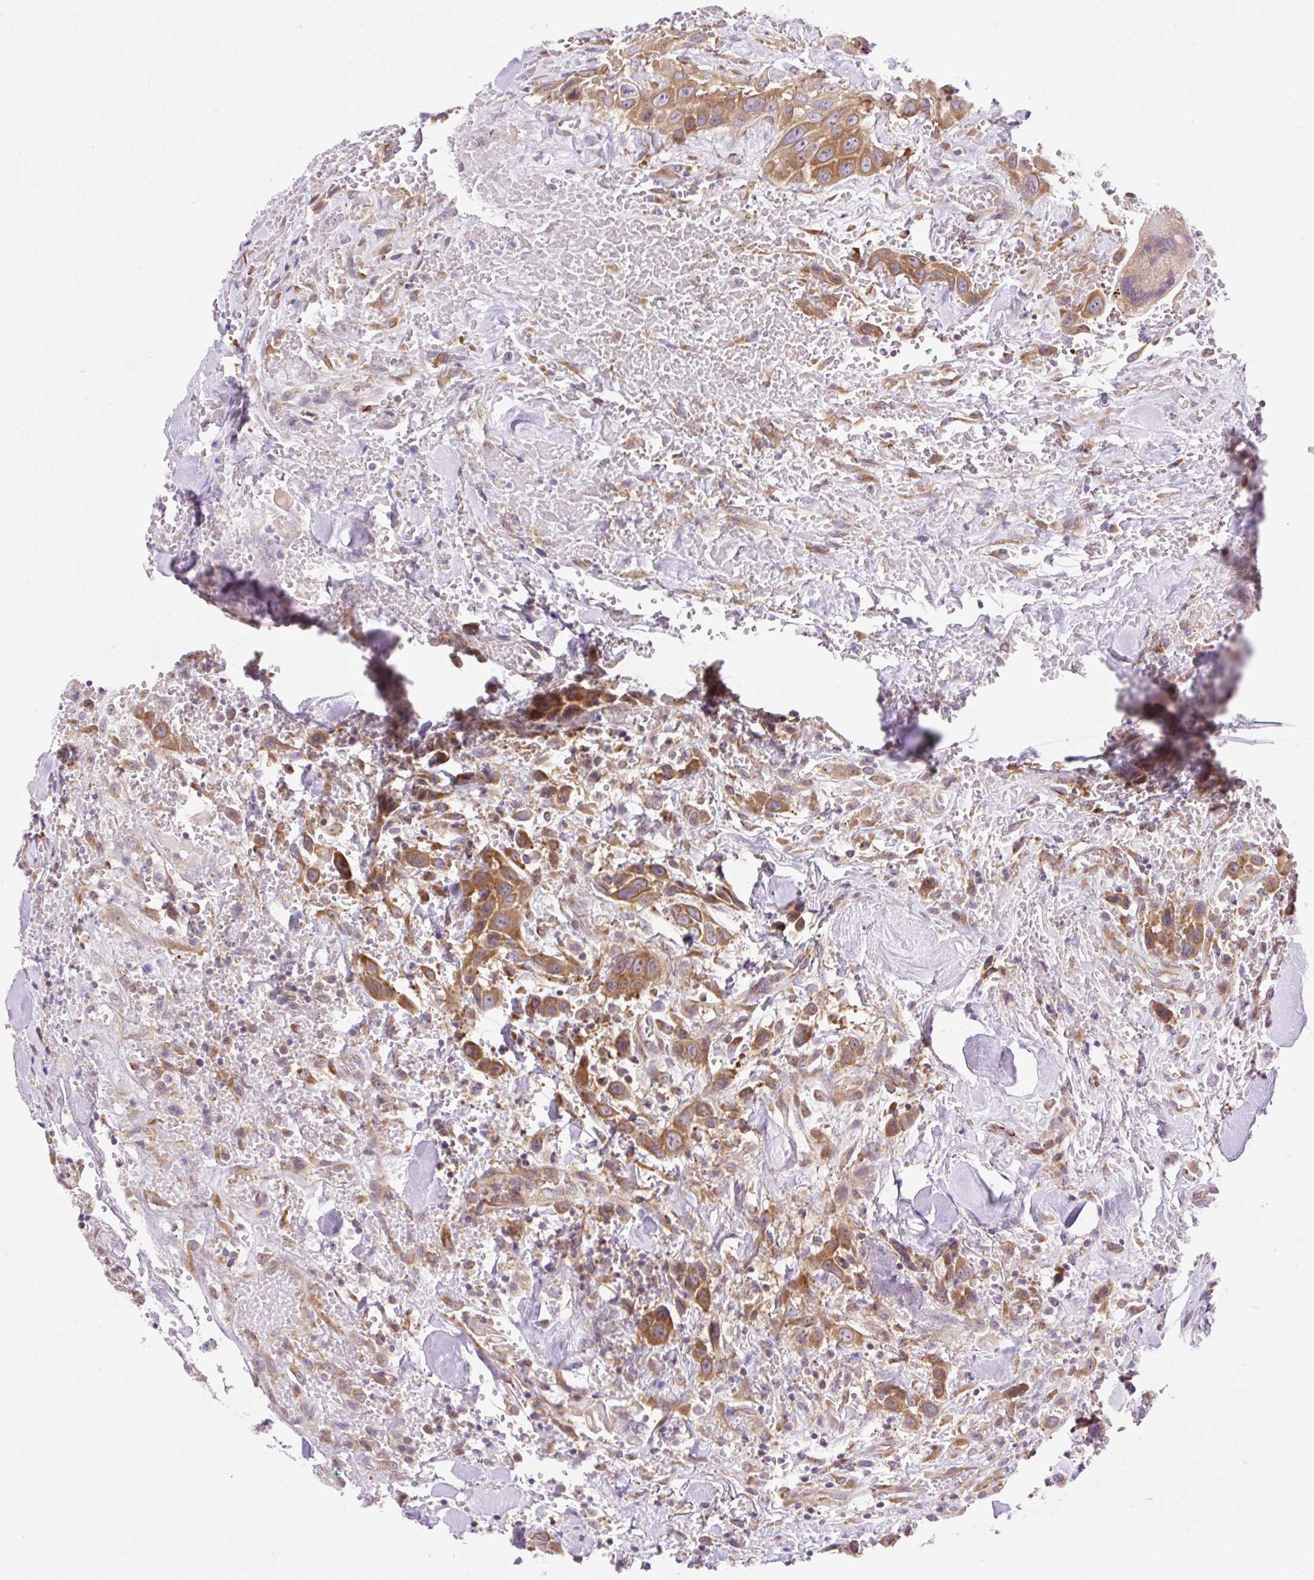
{"staining": {"intensity": "moderate", "quantity": ">75%", "location": "cytoplasmic/membranous"}, "tissue": "head and neck cancer", "cell_type": "Tumor cells", "image_type": "cancer", "snomed": [{"axis": "morphology", "description": "Squamous cell carcinoma, NOS"}, {"axis": "topography", "description": "Head-Neck"}], "caption": "Squamous cell carcinoma (head and neck) stained with a brown dye displays moderate cytoplasmic/membranous positive staining in approximately >75% of tumor cells.", "gene": "GPR45", "patient": {"sex": "male", "age": 81}}